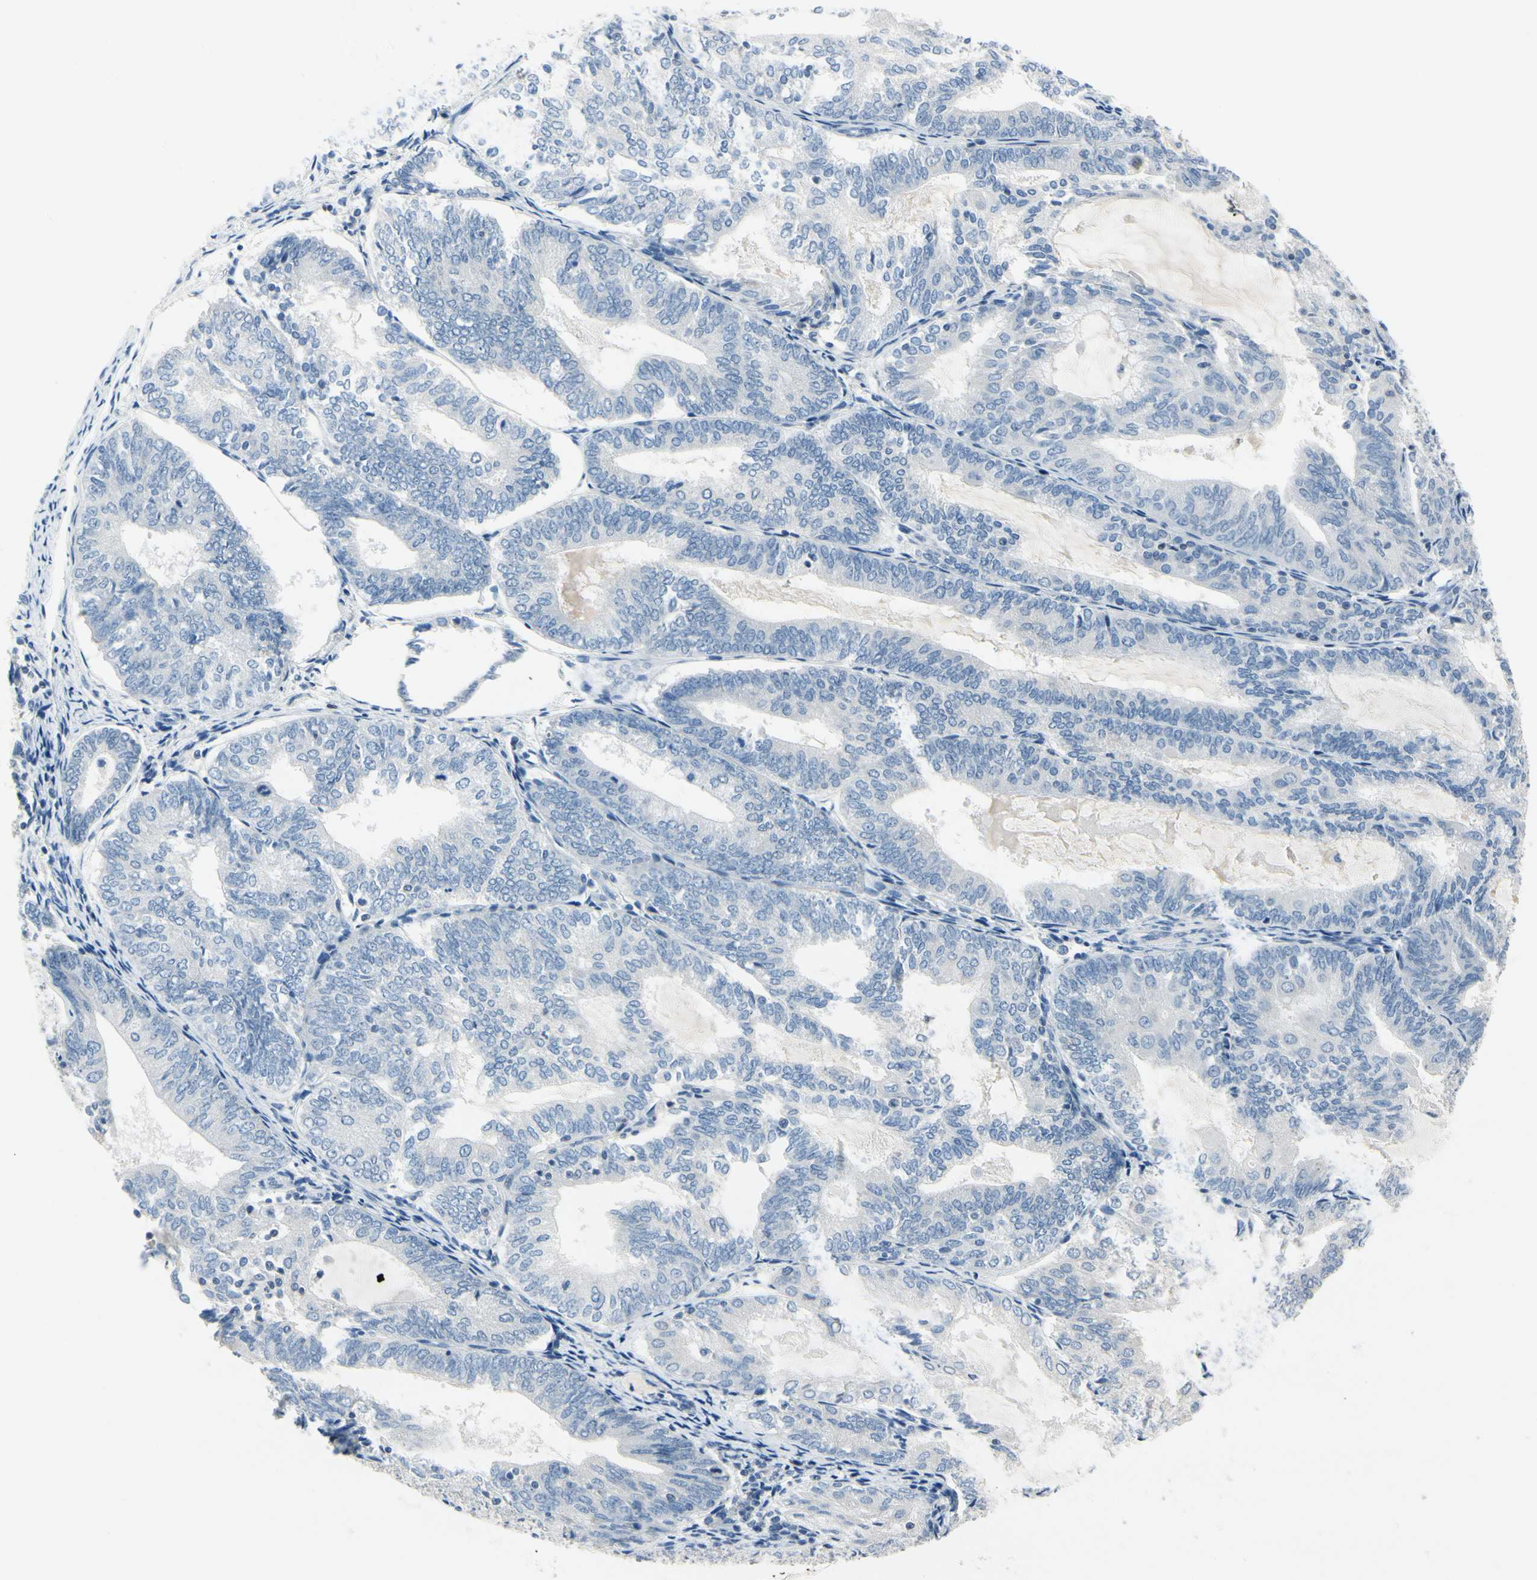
{"staining": {"intensity": "negative", "quantity": "none", "location": "none"}, "tissue": "endometrial cancer", "cell_type": "Tumor cells", "image_type": "cancer", "snomed": [{"axis": "morphology", "description": "Adenocarcinoma, NOS"}, {"axis": "topography", "description": "Endometrium"}], "caption": "Image shows no protein positivity in tumor cells of adenocarcinoma (endometrial) tissue.", "gene": "NFATC2", "patient": {"sex": "female", "age": 81}}